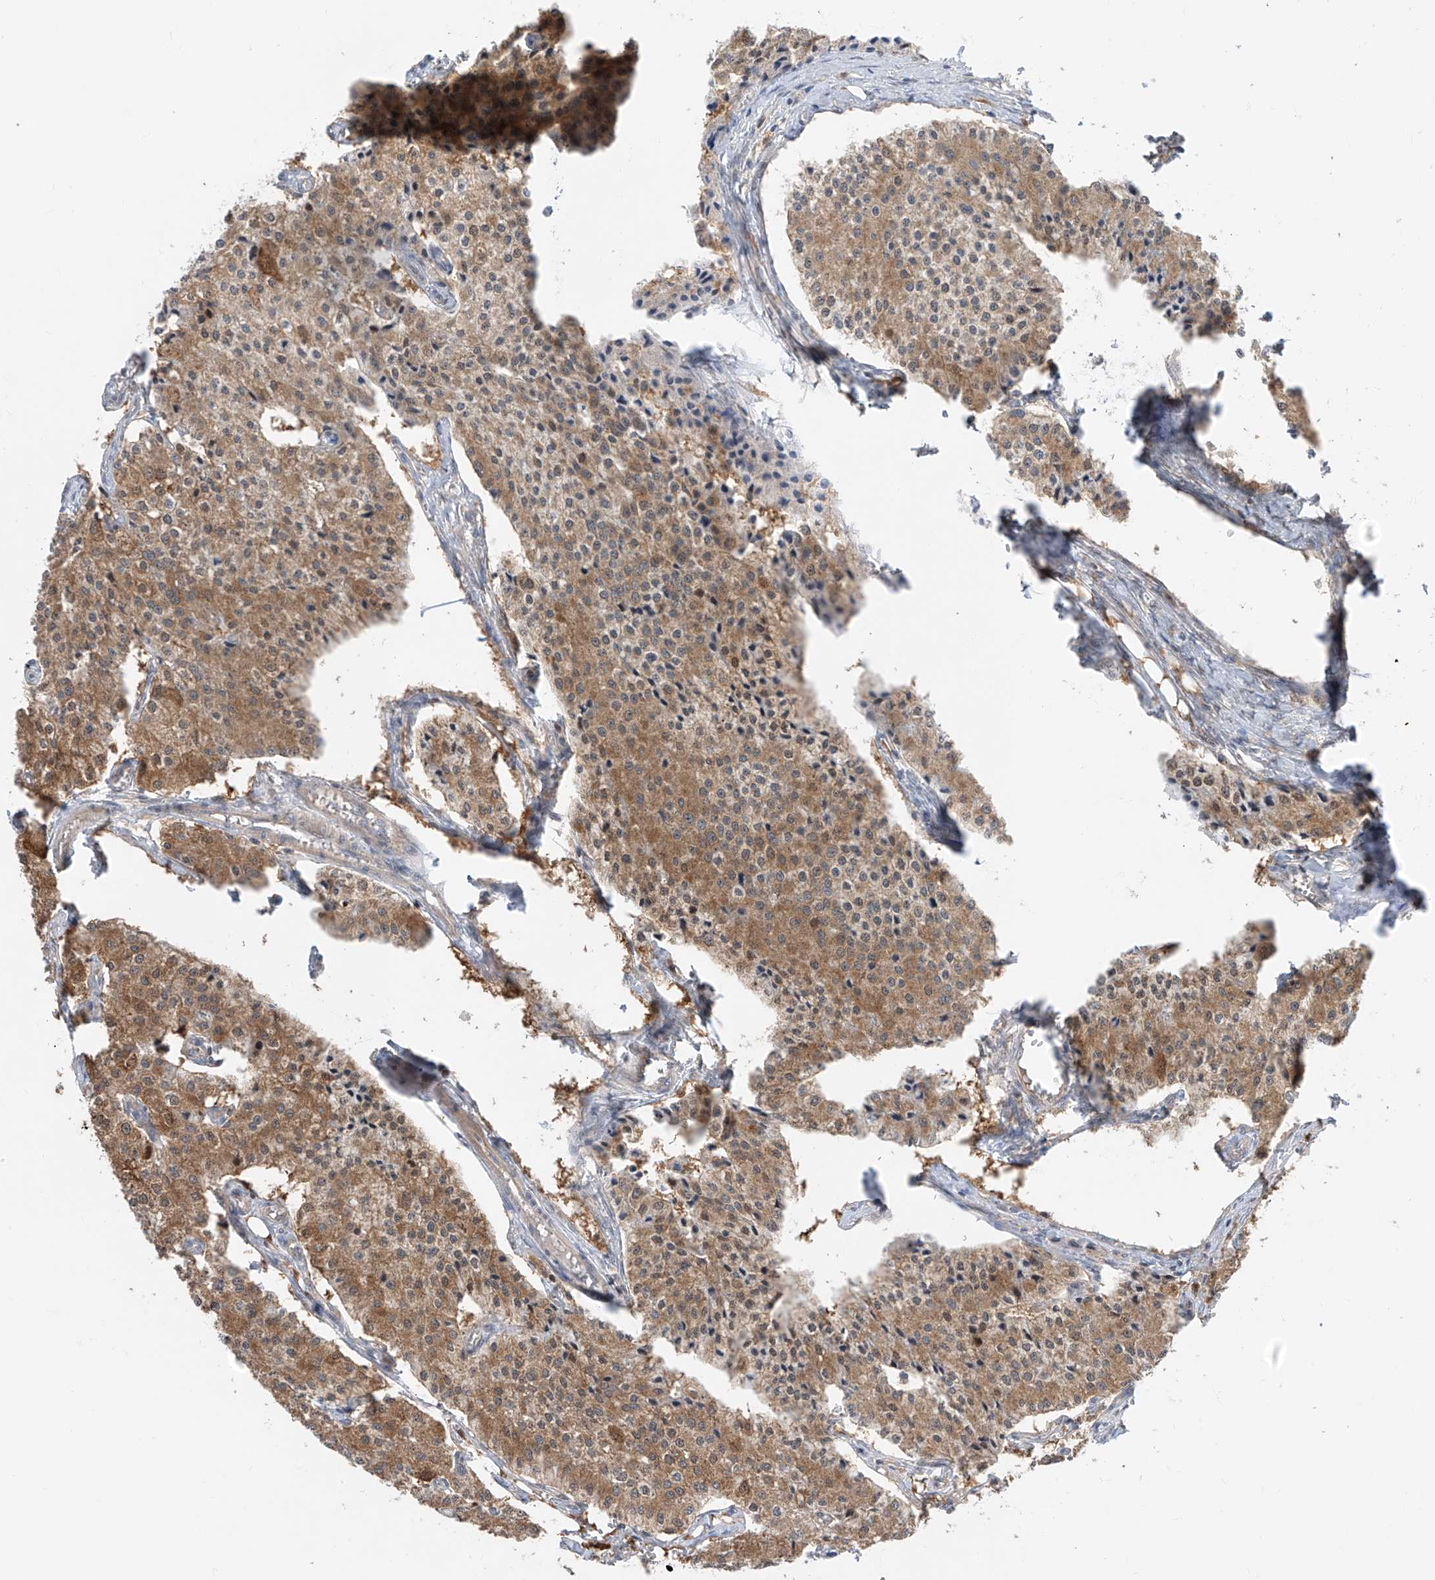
{"staining": {"intensity": "moderate", "quantity": ">75%", "location": "cytoplasmic/membranous"}, "tissue": "carcinoid", "cell_type": "Tumor cells", "image_type": "cancer", "snomed": [{"axis": "morphology", "description": "Carcinoid, malignant, NOS"}, {"axis": "topography", "description": "Colon"}], "caption": "Immunohistochemistry (IHC) photomicrograph of neoplastic tissue: human carcinoid stained using immunohistochemistry (IHC) exhibits medium levels of moderate protein expression localized specifically in the cytoplasmic/membranous of tumor cells, appearing as a cytoplasmic/membranous brown color.", "gene": "TTC38", "patient": {"sex": "female", "age": 52}}